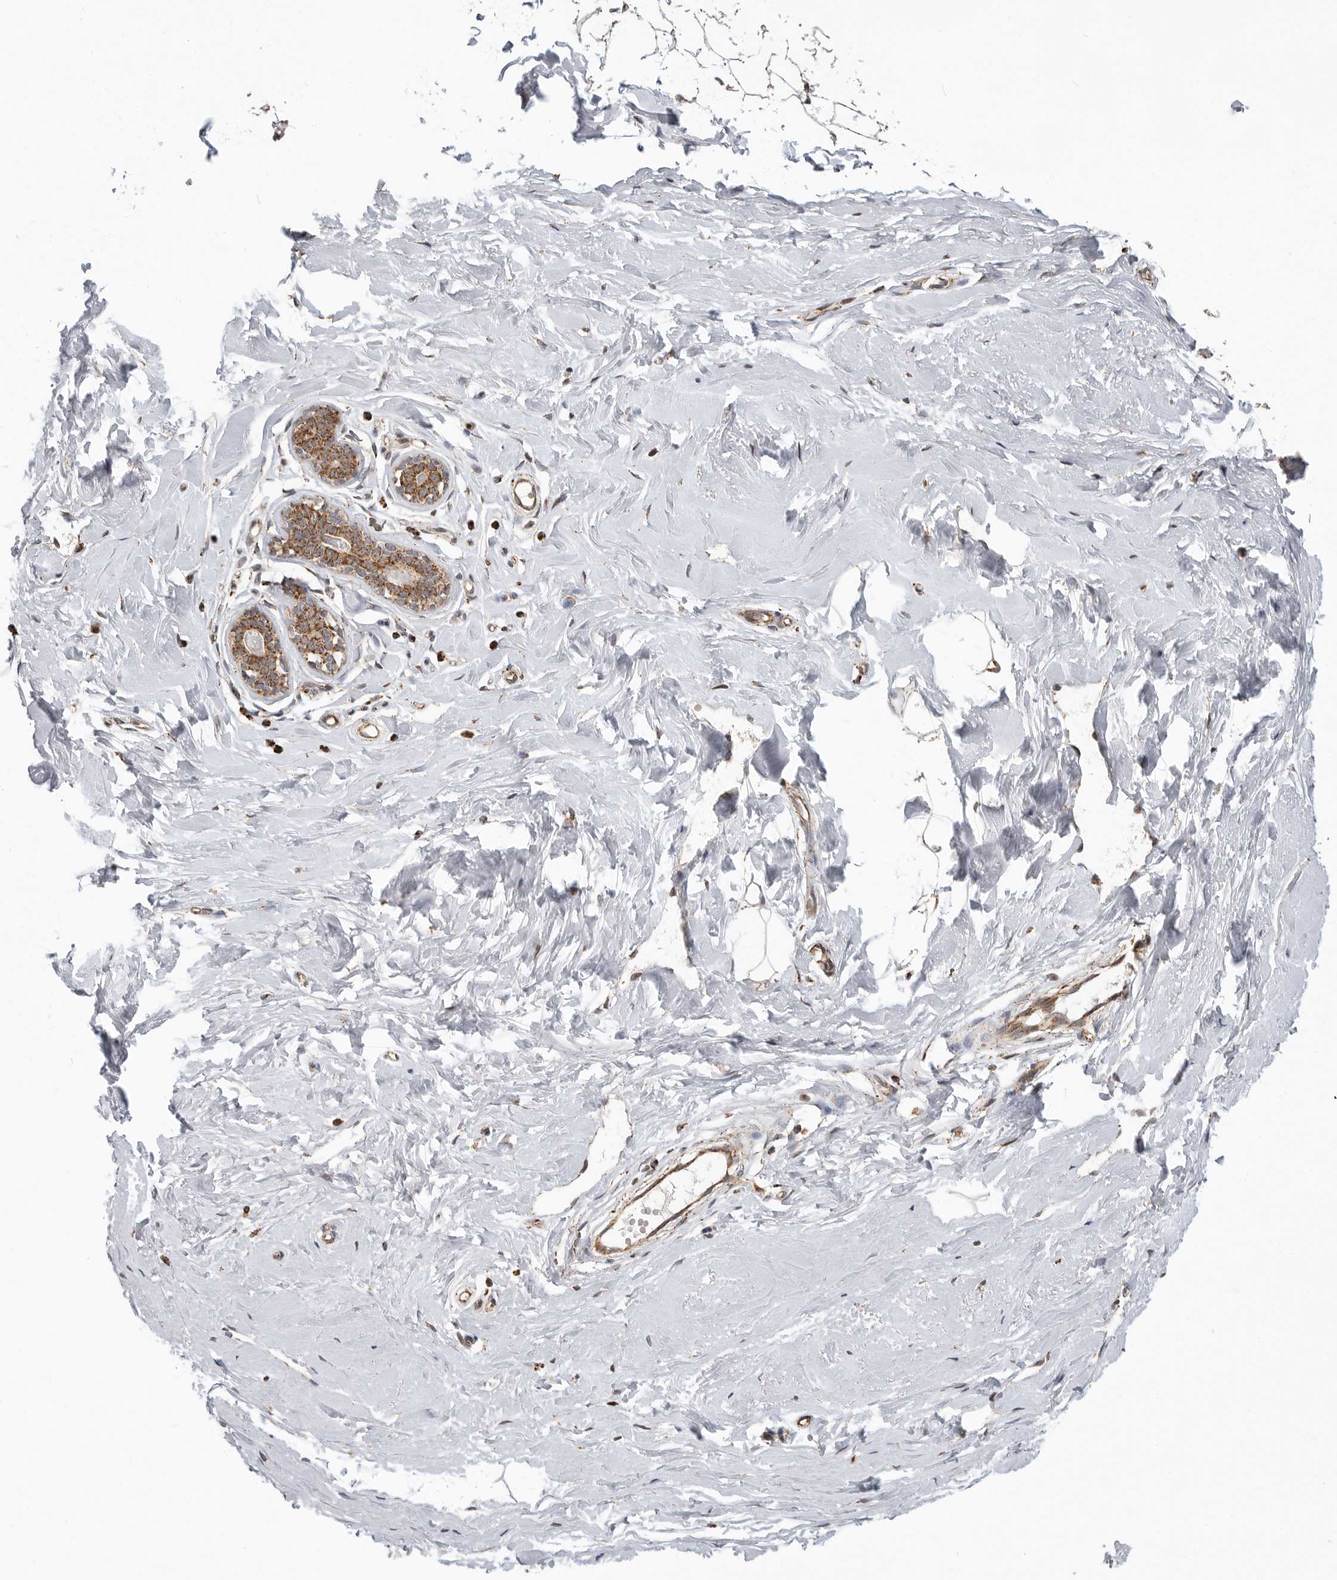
{"staining": {"intensity": "negative", "quantity": "none", "location": "none"}, "tissue": "breast", "cell_type": "Adipocytes", "image_type": "normal", "snomed": [{"axis": "morphology", "description": "Normal tissue, NOS"}, {"axis": "topography", "description": "Breast"}], "caption": "Breast was stained to show a protein in brown. There is no significant positivity in adipocytes. Nuclei are stained in blue.", "gene": "GCNT2", "patient": {"sex": "female", "age": 23}}